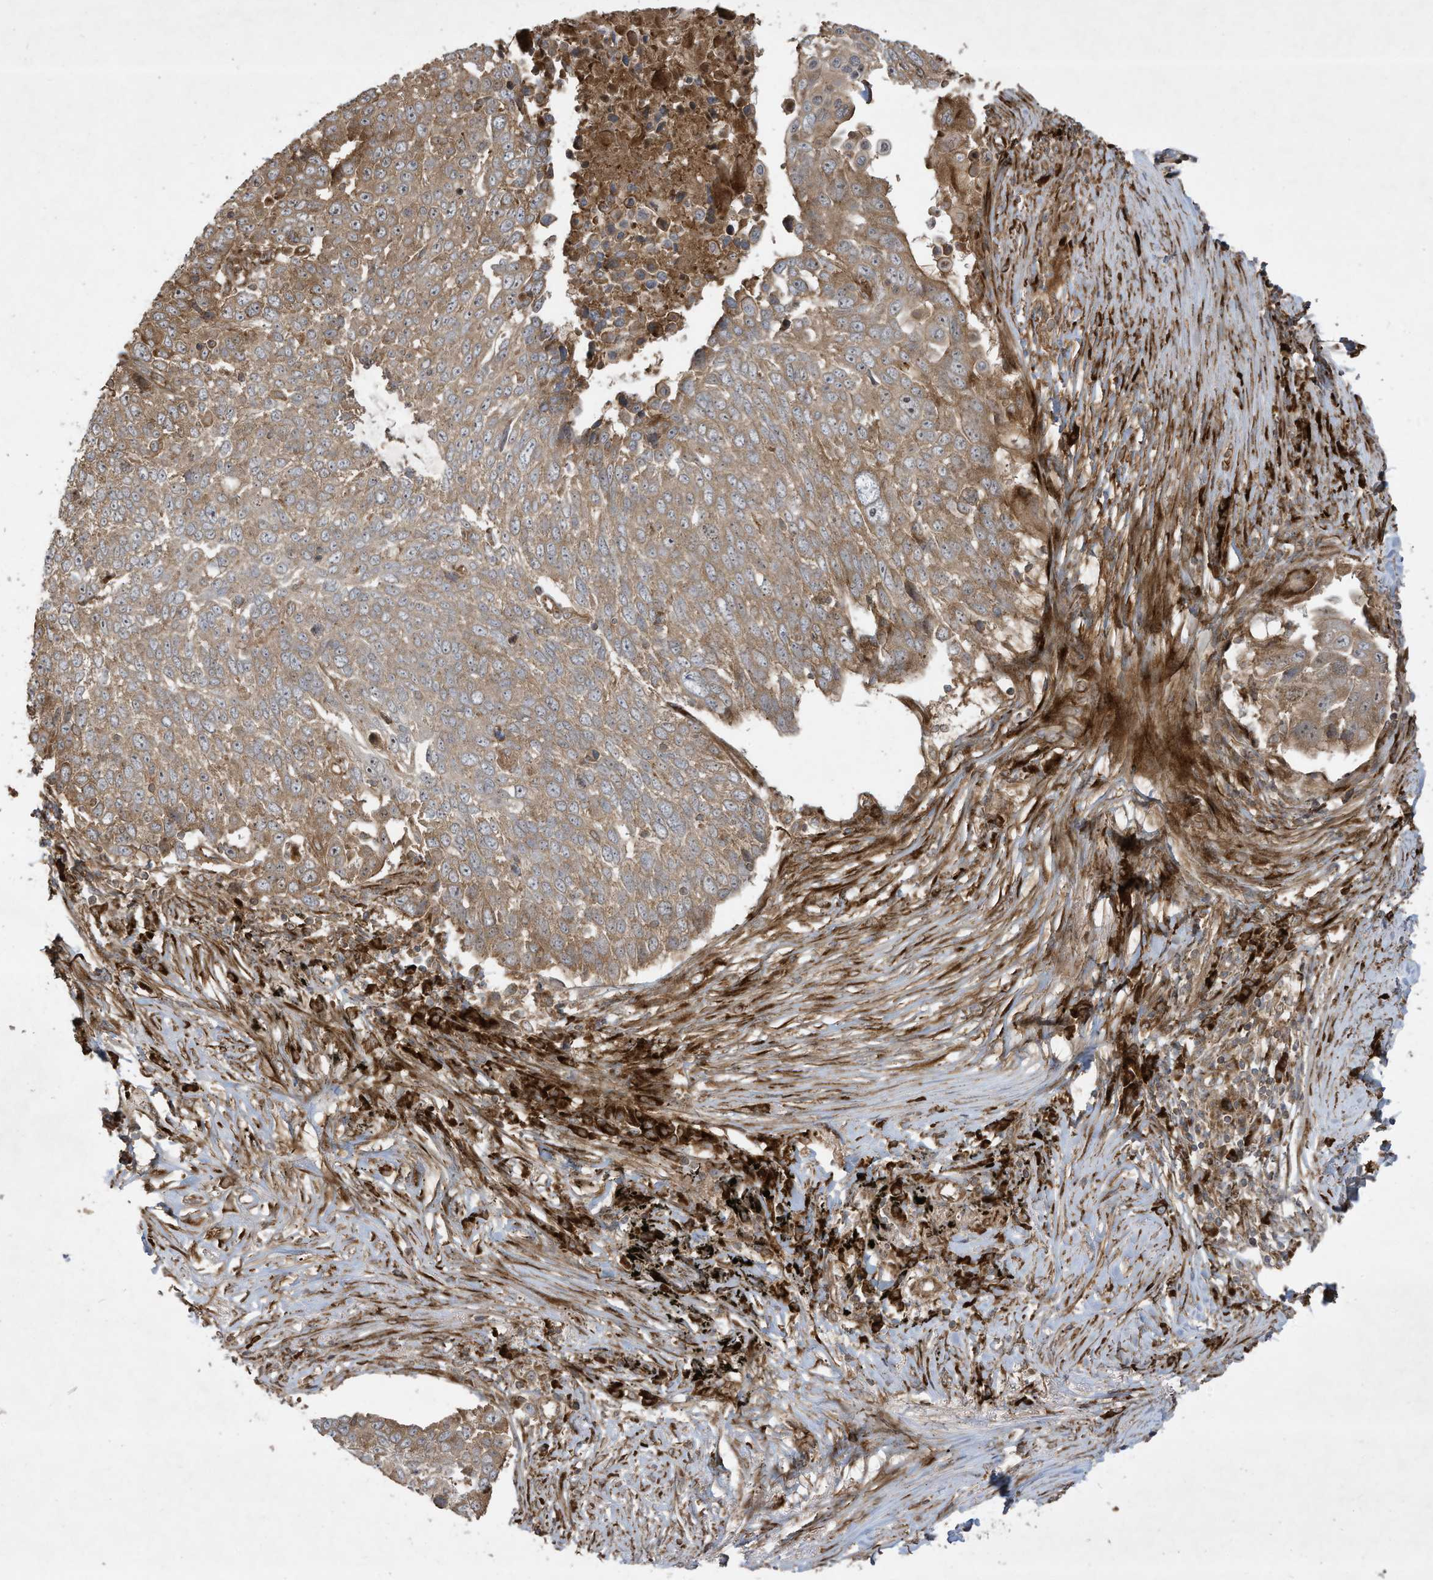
{"staining": {"intensity": "moderate", "quantity": ">75%", "location": "cytoplasmic/membranous"}, "tissue": "lung cancer", "cell_type": "Tumor cells", "image_type": "cancer", "snomed": [{"axis": "morphology", "description": "Squamous cell carcinoma, NOS"}, {"axis": "topography", "description": "Lung"}], "caption": "A brown stain highlights moderate cytoplasmic/membranous staining of a protein in human lung cancer (squamous cell carcinoma) tumor cells. Using DAB (brown) and hematoxylin (blue) stains, captured at high magnification using brightfield microscopy.", "gene": "DDIT4", "patient": {"sex": "male", "age": 66}}